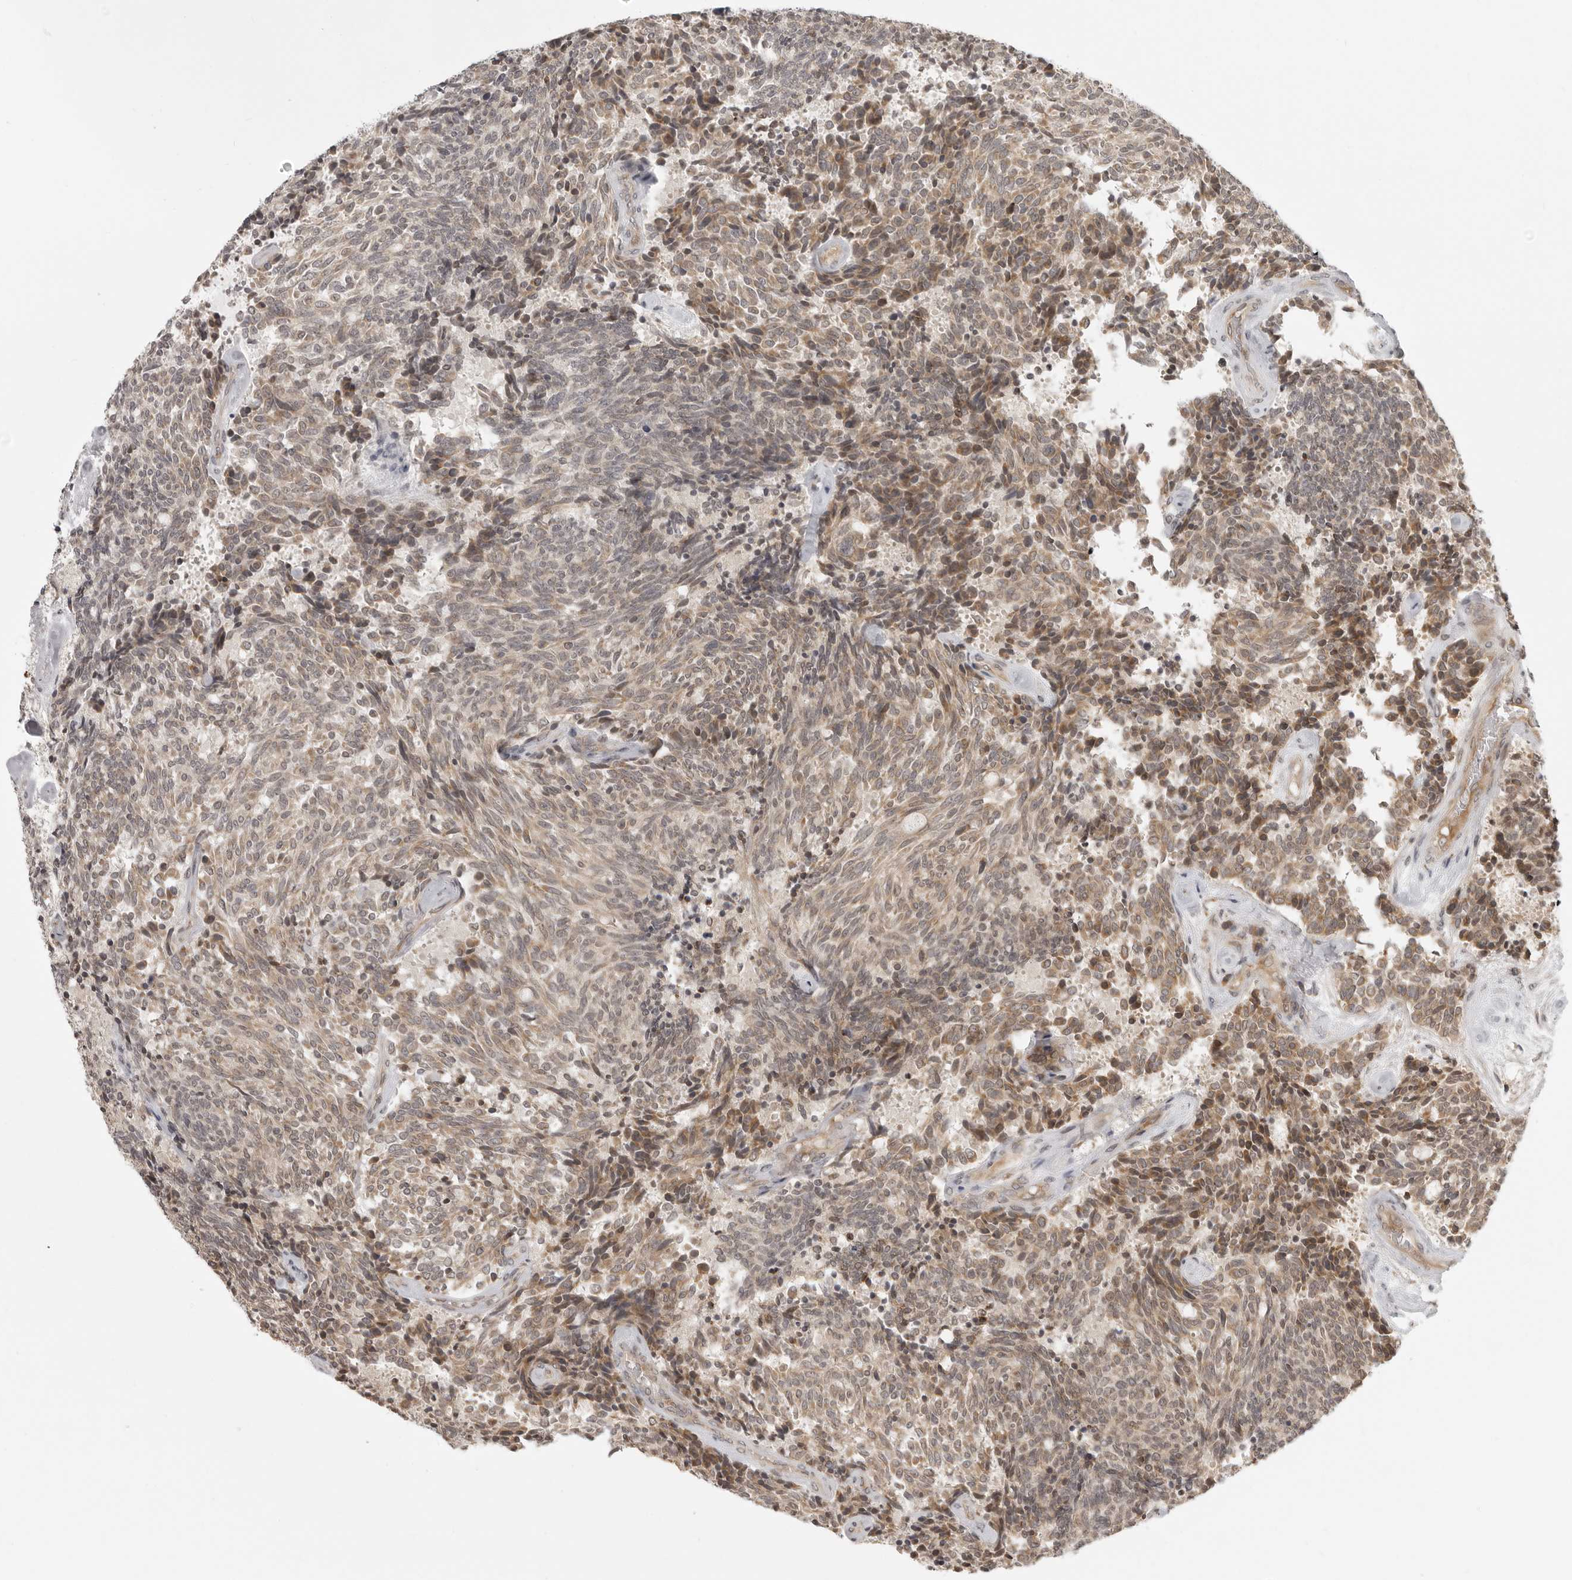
{"staining": {"intensity": "weak", "quantity": ">75%", "location": "cytoplasmic/membranous"}, "tissue": "carcinoid", "cell_type": "Tumor cells", "image_type": "cancer", "snomed": [{"axis": "morphology", "description": "Carcinoid, malignant, NOS"}, {"axis": "topography", "description": "Pancreas"}], "caption": "A micrograph of carcinoid stained for a protein displays weak cytoplasmic/membranous brown staining in tumor cells.", "gene": "PRRC2A", "patient": {"sex": "female", "age": 54}}